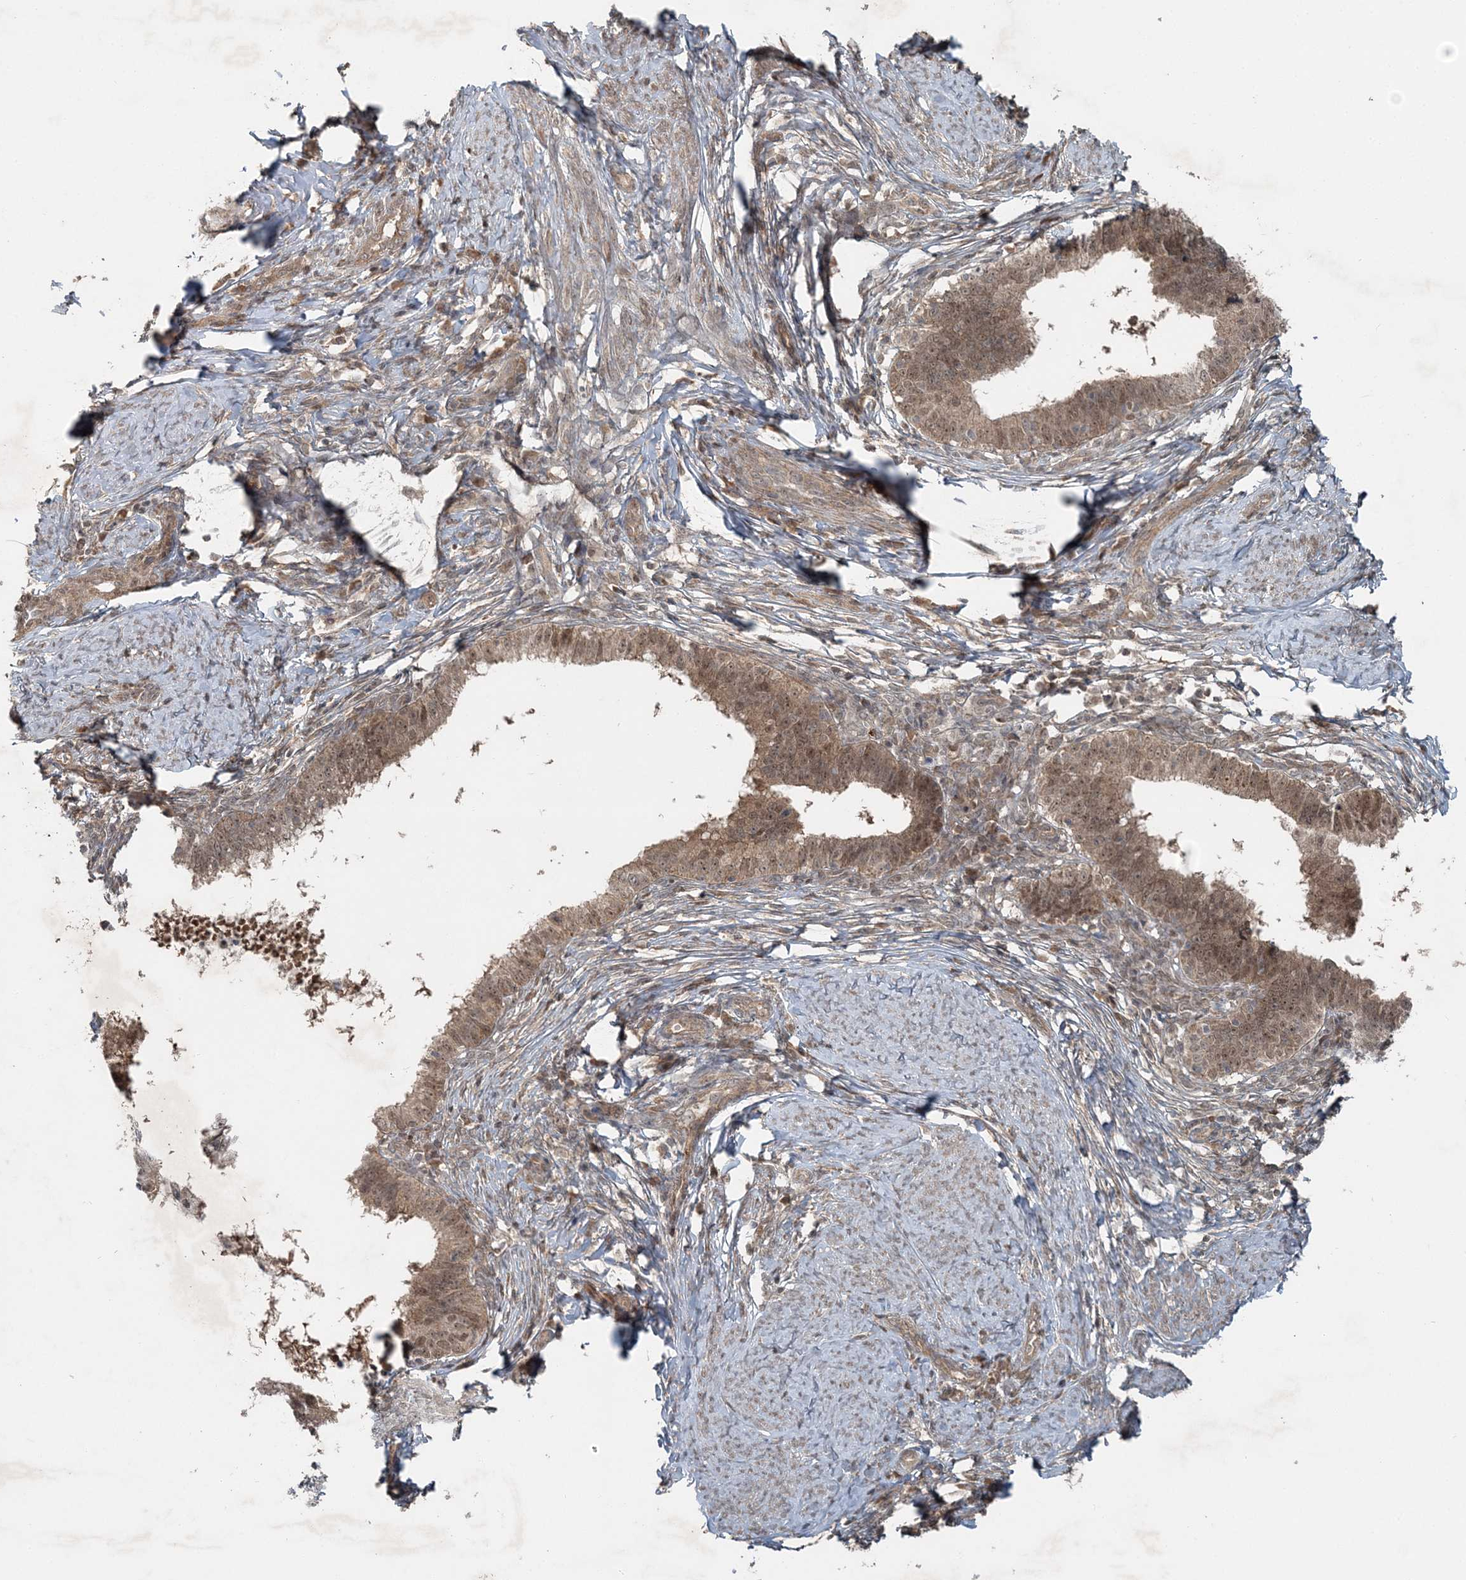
{"staining": {"intensity": "moderate", "quantity": ">75%", "location": "cytoplasmic/membranous,nuclear"}, "tissue": "cervical cancer", "cell_type": "Tumor cells", "image_type": "cancer", "snomed": [{"axis": "morphology", "description": "Adenocarcinoma, NOS"}, {"axis": "topography", "description": "Cervix"}], "caption": "Adenocarcinoma (cervical) was stained to show a protein in brown. There is medium levels of moderate cytoplasmic/membranous and nuclear positivity in approximately >75% of tumor cells.", "gene": "FBXL17", "patient": {"sex": "female", "age": 36}}